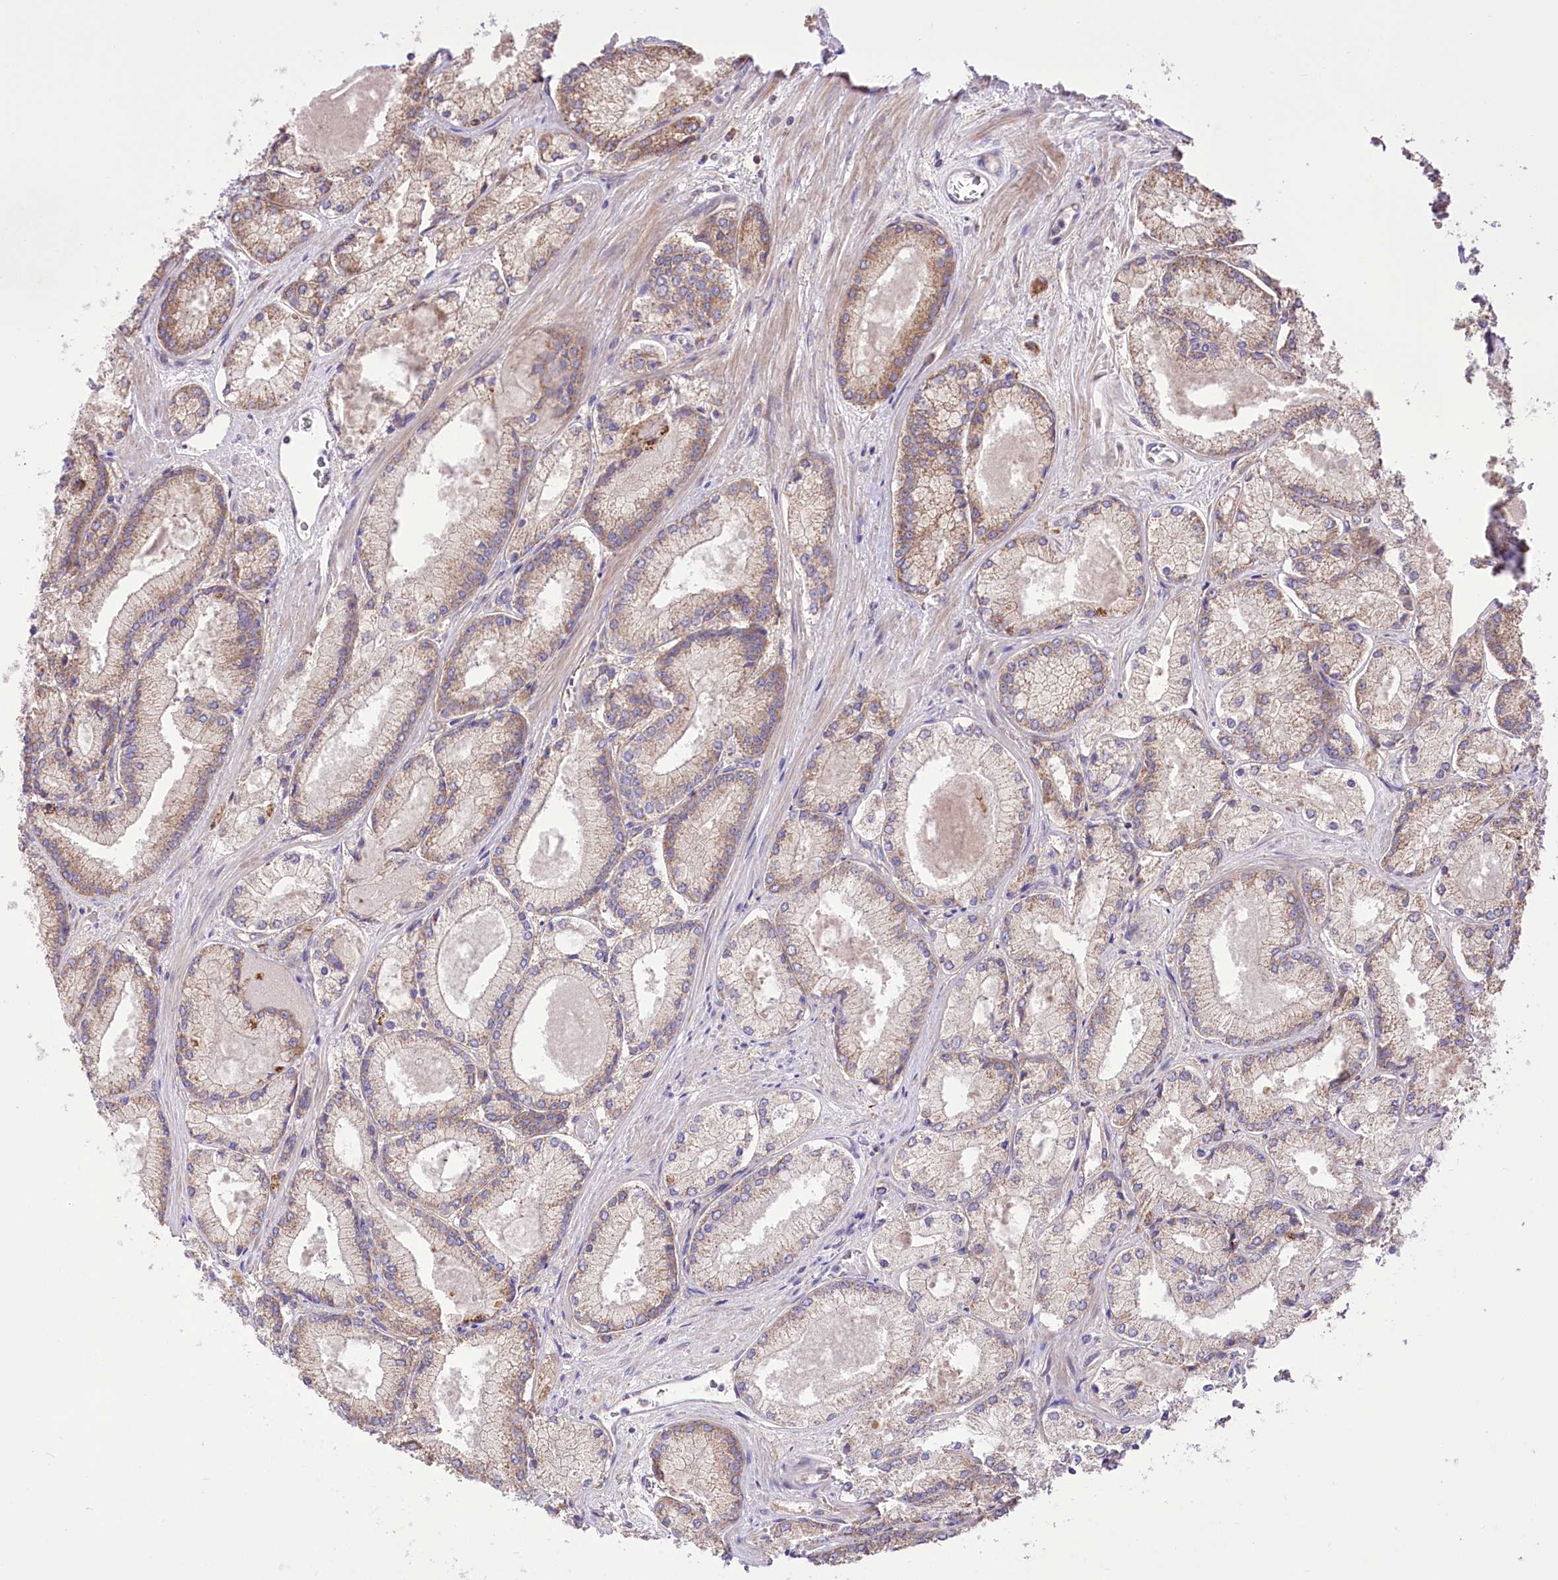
{"staining": {"intensity": "weak", "quantity": "25%-75%", "location": "cytoplasmic/membranous"}, "tissue": "prostate cancer", "cell_type": "Tumor cells", "image_type": "cancer", "snomed": [{"axis": "morphology", "description": "Adenocarcinoma, Low grade"}, {"axis": "topography", "description": "Prostate"}], "caption": "IHC staining of low-grade adenocarcinoma (prostate), which displays low levels of weak cytoplasmic/membranous positivity in about 25%-75% of tumor cells indicating weak cytoplasmic/membranous protein positivity. The staining was performed using DAB (brown) for protein detection and nuclei were counterstained in hematoxylin (blue).", "gene": "XYLB", "patient": {"sex": "male", "age": 74}}